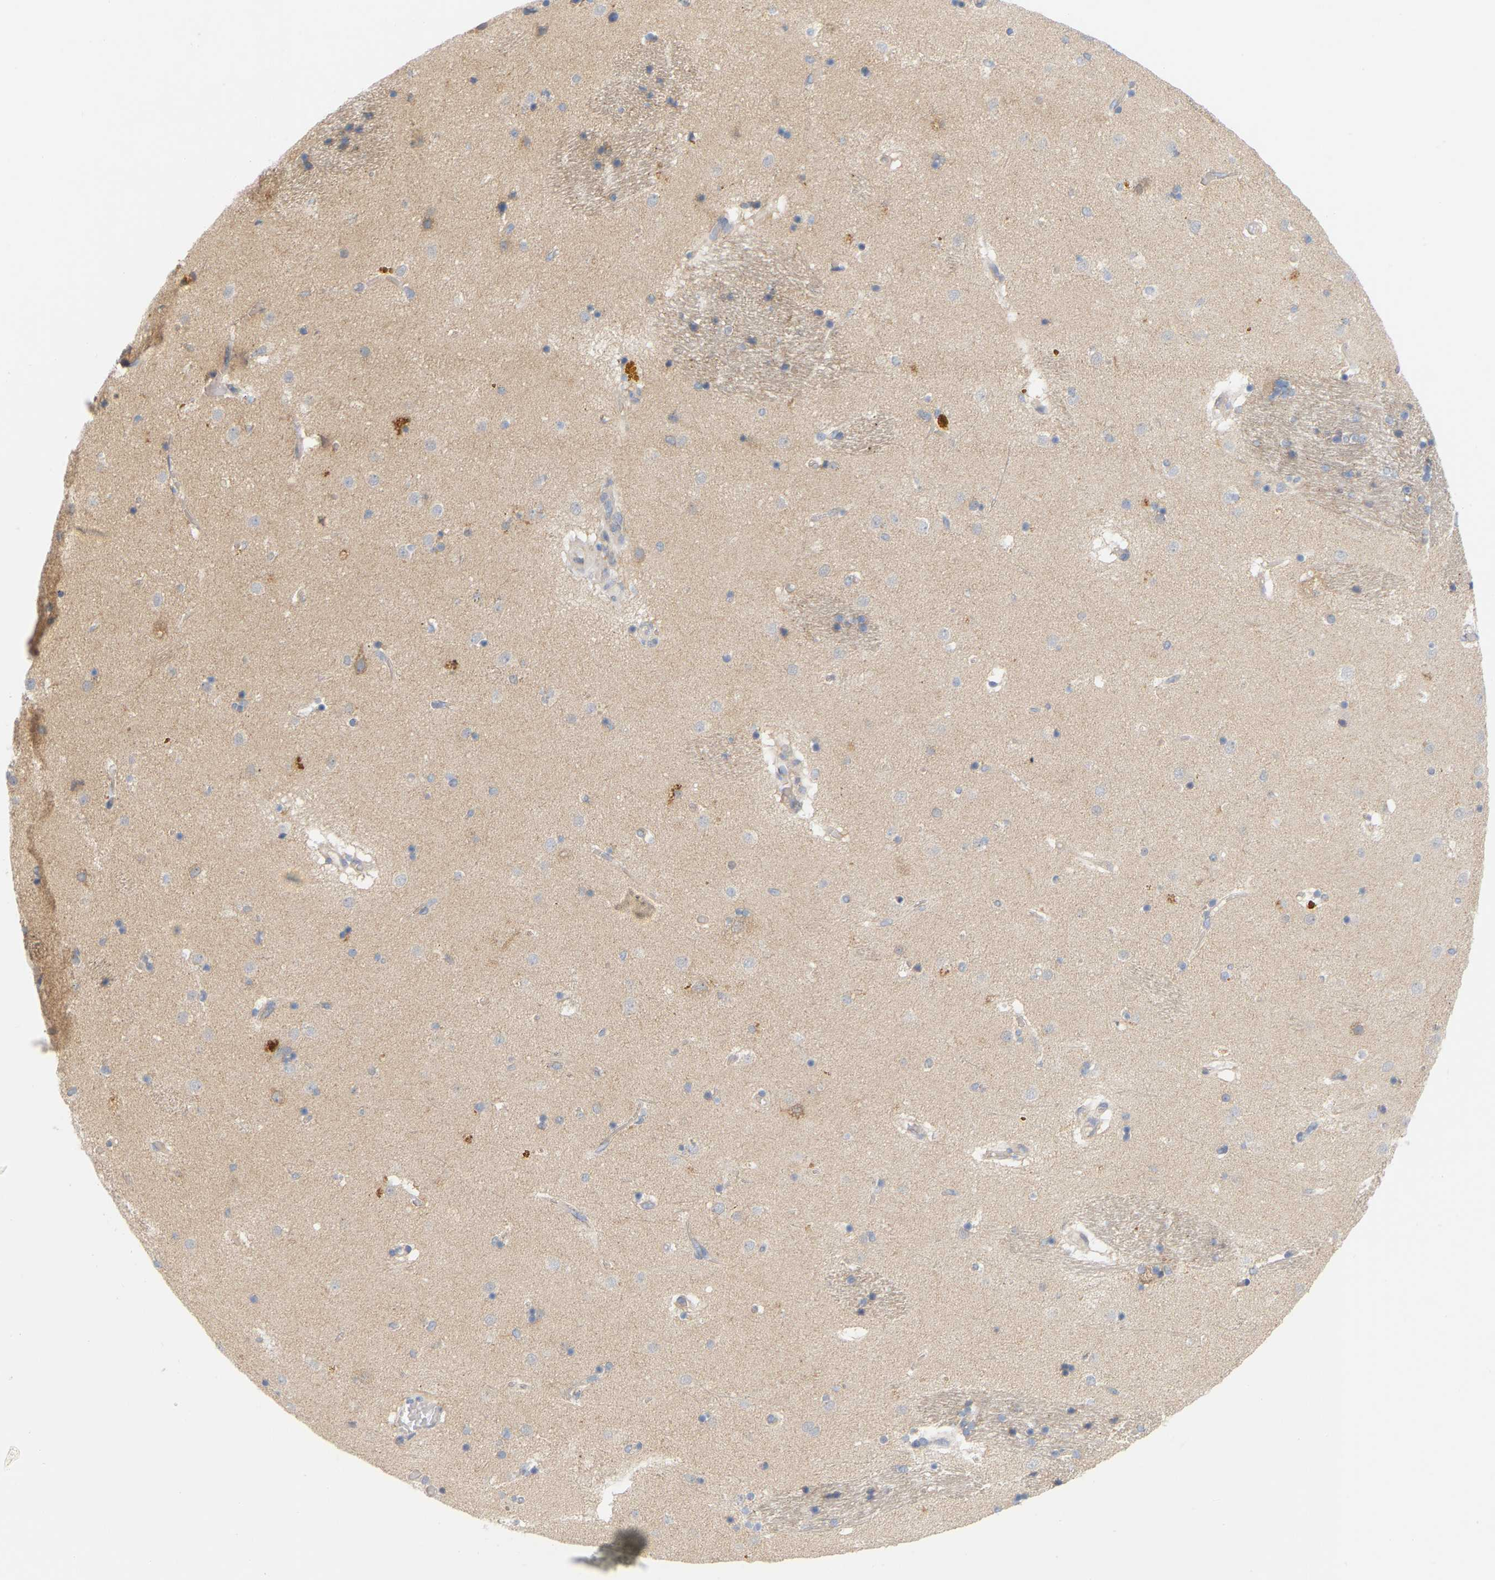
{"staining": {"intensity": "weak", "quantity": "<25%", "location": "cytoplasmic/membranous"}, "tissue": "caudate", "cell_type": "Glial cells", "image_type": "normal", "snomed": [{"axis": "morphology", "description": "Normal tissue, NOS"}, {"axis": "topography", "description": "Lateral ventricle wall"}], "caption": "A high-resolution histopathology image shows IHC staining of benign caudate, which reveals no significant expression in glial cells. Nuclei are stained in blue.", "gene": "MINDY4", "patient": {"sex": "male", "age": 70}}